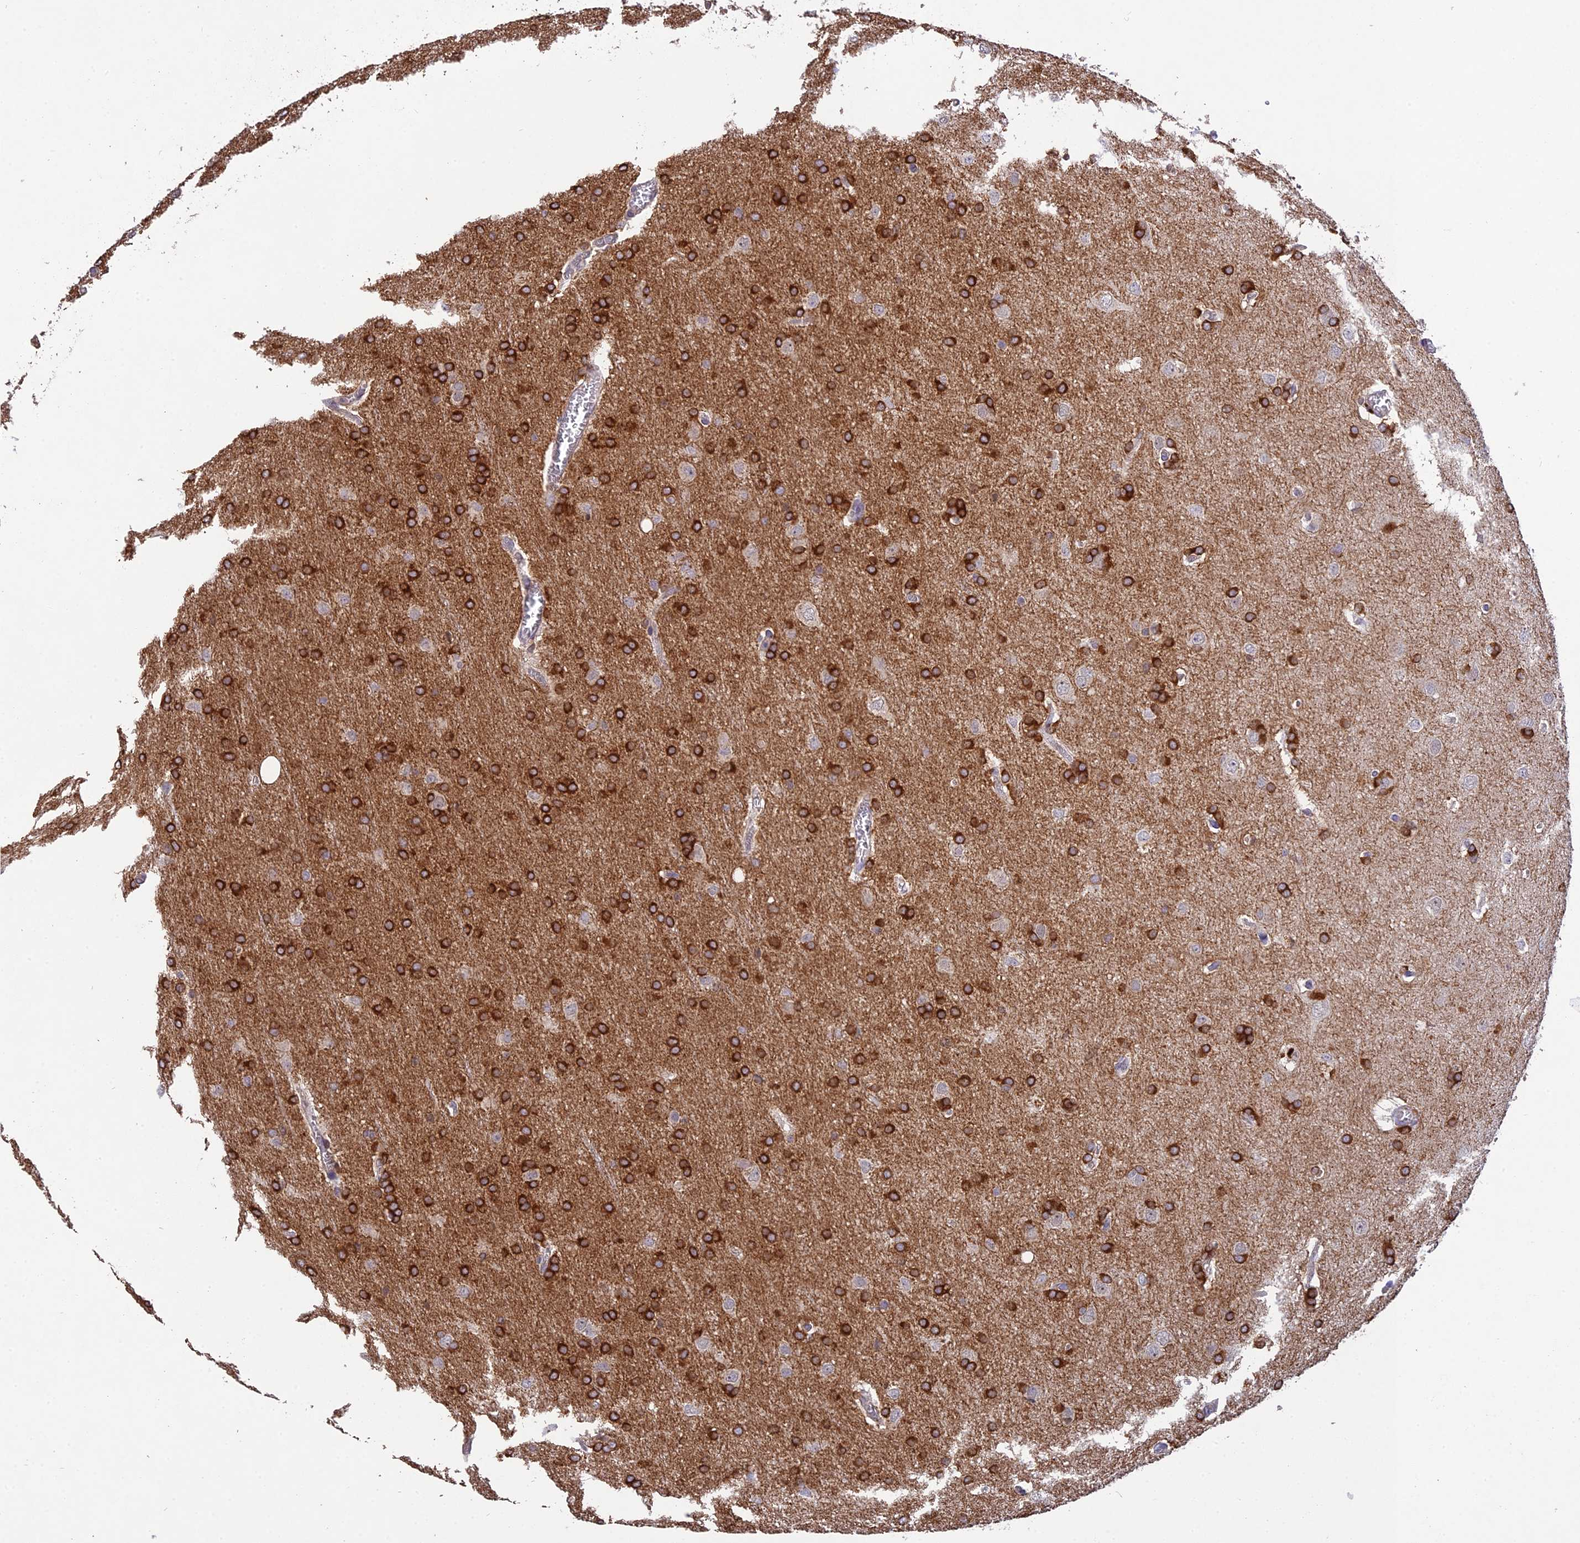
{"staining": {"intensity": "strong", "quantity": ">75%", "location": "cytoplasmic/membranous"}, "tissue": "glioma", "cell_type": "Tumor cells", "image_type": "cancer", "snomed": [{"axis": "morphology", "description": "Glioma, malignant, Low grade"}, {"axis": "topography", "description": "Brain"}], "caption": "Malignant glioma (low-grade) tissue shows strong cytoplasmic/membranous expression in about >75% of tumor cells, visualized by immunohistochemistry. Immunohistochemistry stains the protein in brown and the nuclei are stained blue.", "gene": "DENND5B", "patient": {"sex": "female", "age": 32}}